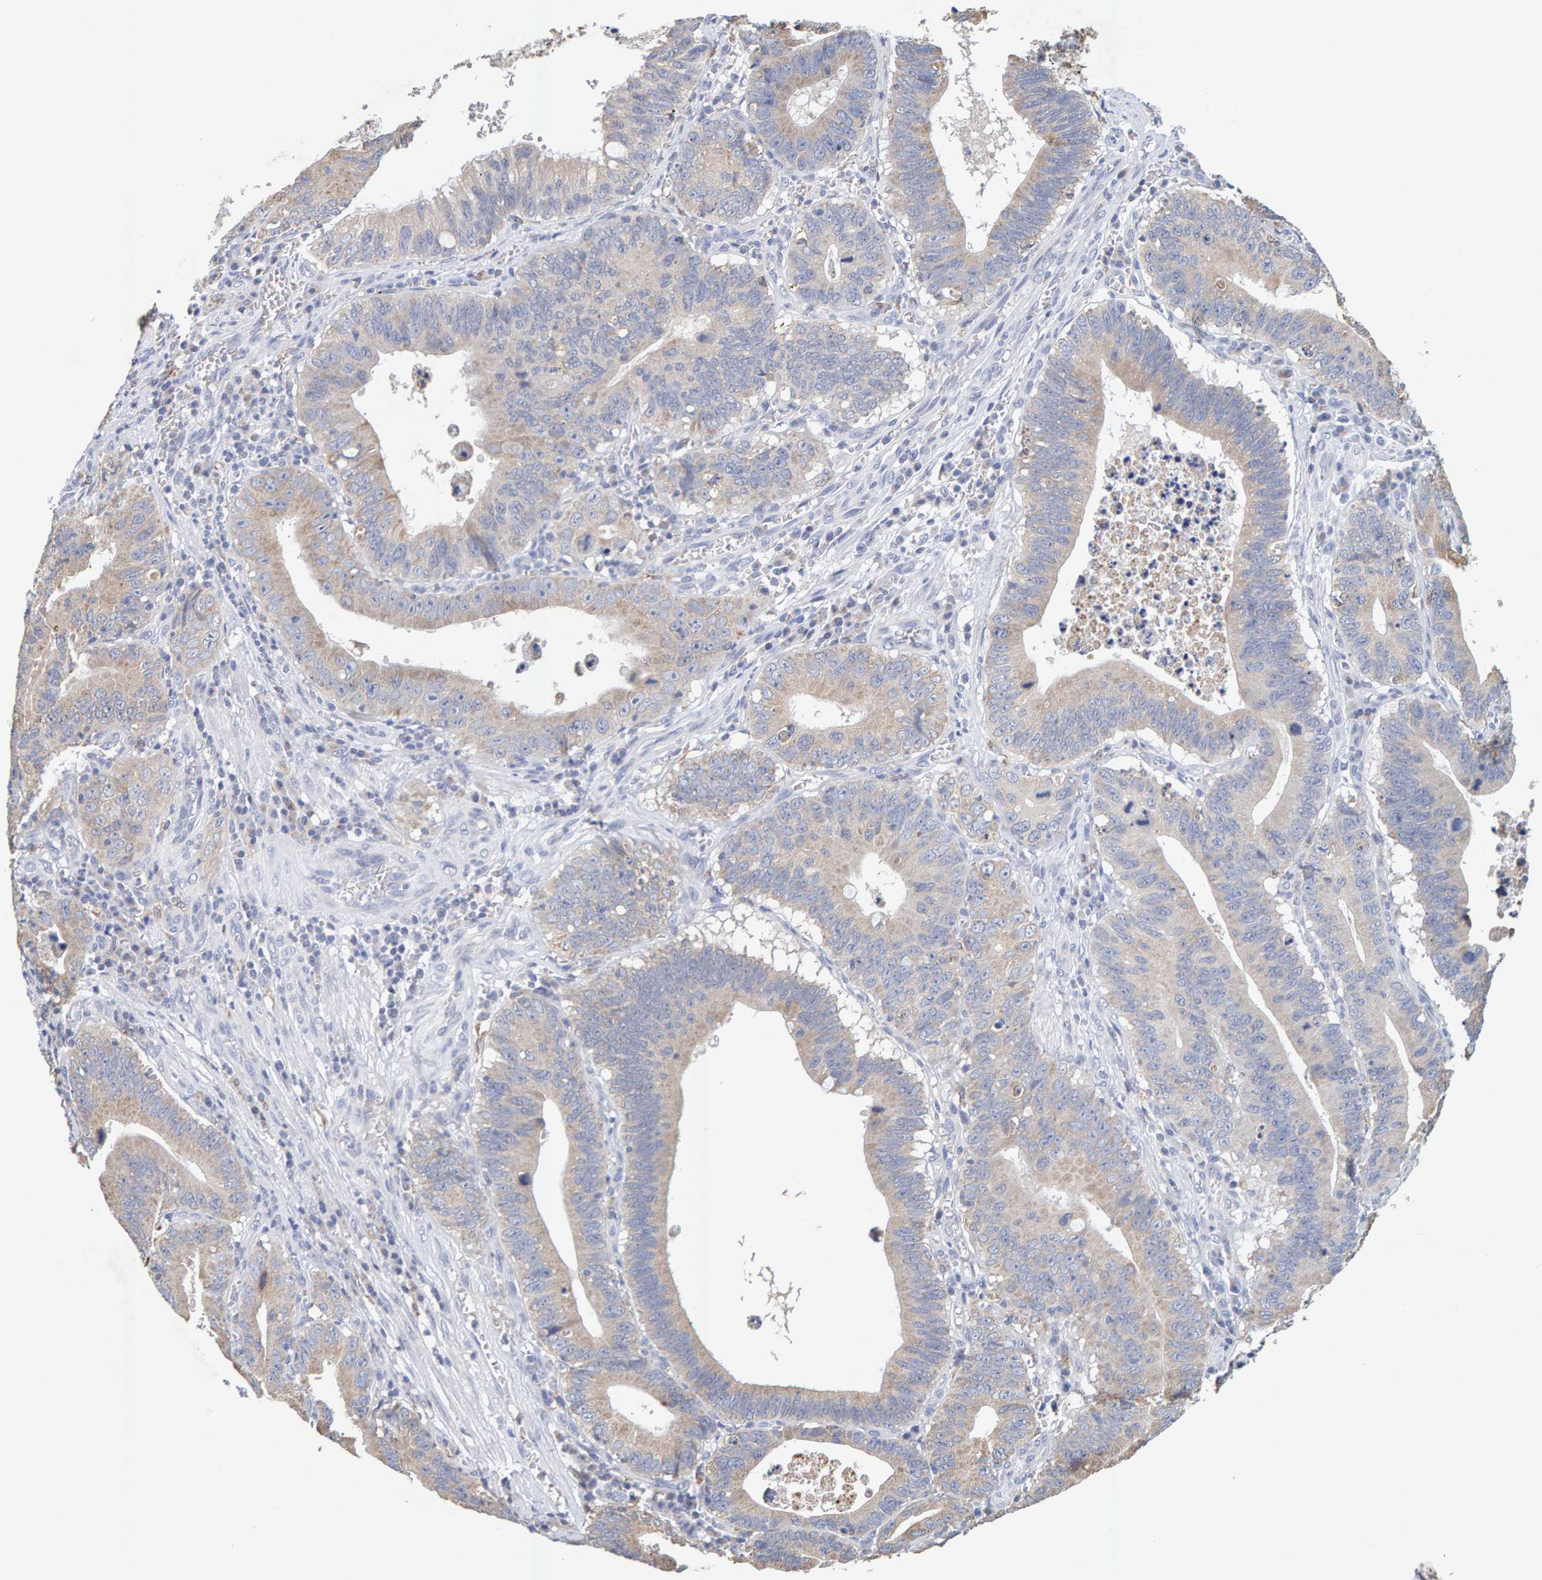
{"staining": {"intensity": "weak", "quantity": "25%-75%", "location": "cytoplasmic/membranous"}, "tissue": "stomach cancer", "cell_type": "Tumor cells", "image_type": "cancer", "snomed": [{"axis": "morphology", "description": "Adenocarcinoma, NOS"}, {"axis": "topography", "description": "Stomach"}, {"axis": "topography", "description": "Gastric cardia"}], "caption": "Protein analysis of stomach cancer tissue reveals weak cytoplasmic/membranous staining in approximately 25%-75% of tumor cells.", "gene": "SGPL1", "patient": {"sex": "male", "age": 59}}